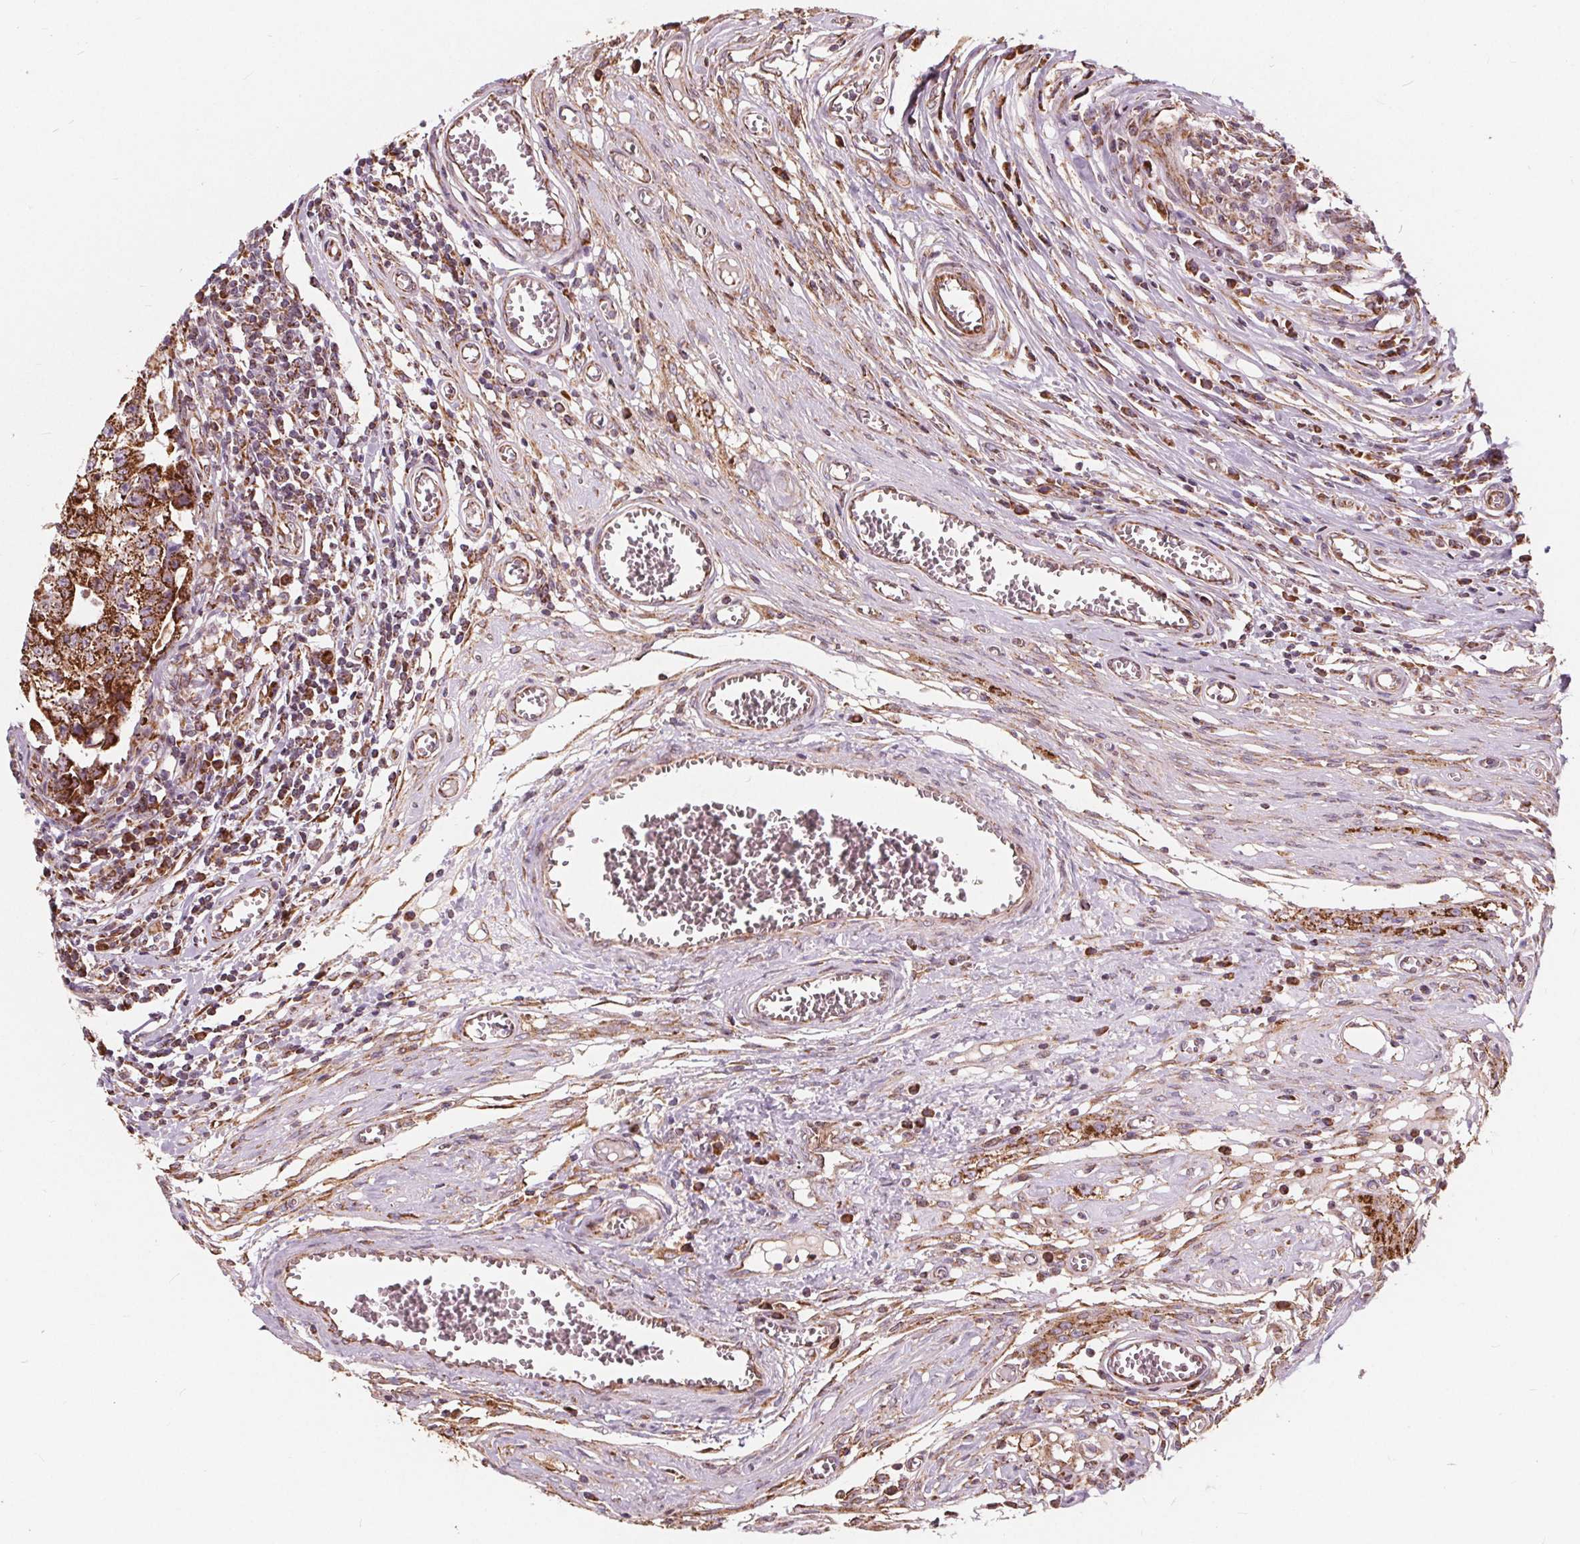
{"staining": {"intensity": "strong", "quantity": ">75%", "location": "cytoplasmic/membranous"}, "tissue": "testis cancer", "cell_type": "Tumor cells", "image_type": "cancer", "snomed": [{"axis": "morphology", "description": "Carcinoma, Embryonal, NOS"}, {"axis": "topography", "description": "Testis"}], "caption": "The image displays staining of testis cancer, revealing strong cytoplasmic/membranous protein staining (brown color) within tumor cells. Using DAB (brown) and hematoxylin (blue) stains, captured at high magnification using brightfield microscopy.", "gene": "PLSCR3", "patient": {"sex": "male", "age": 36}}